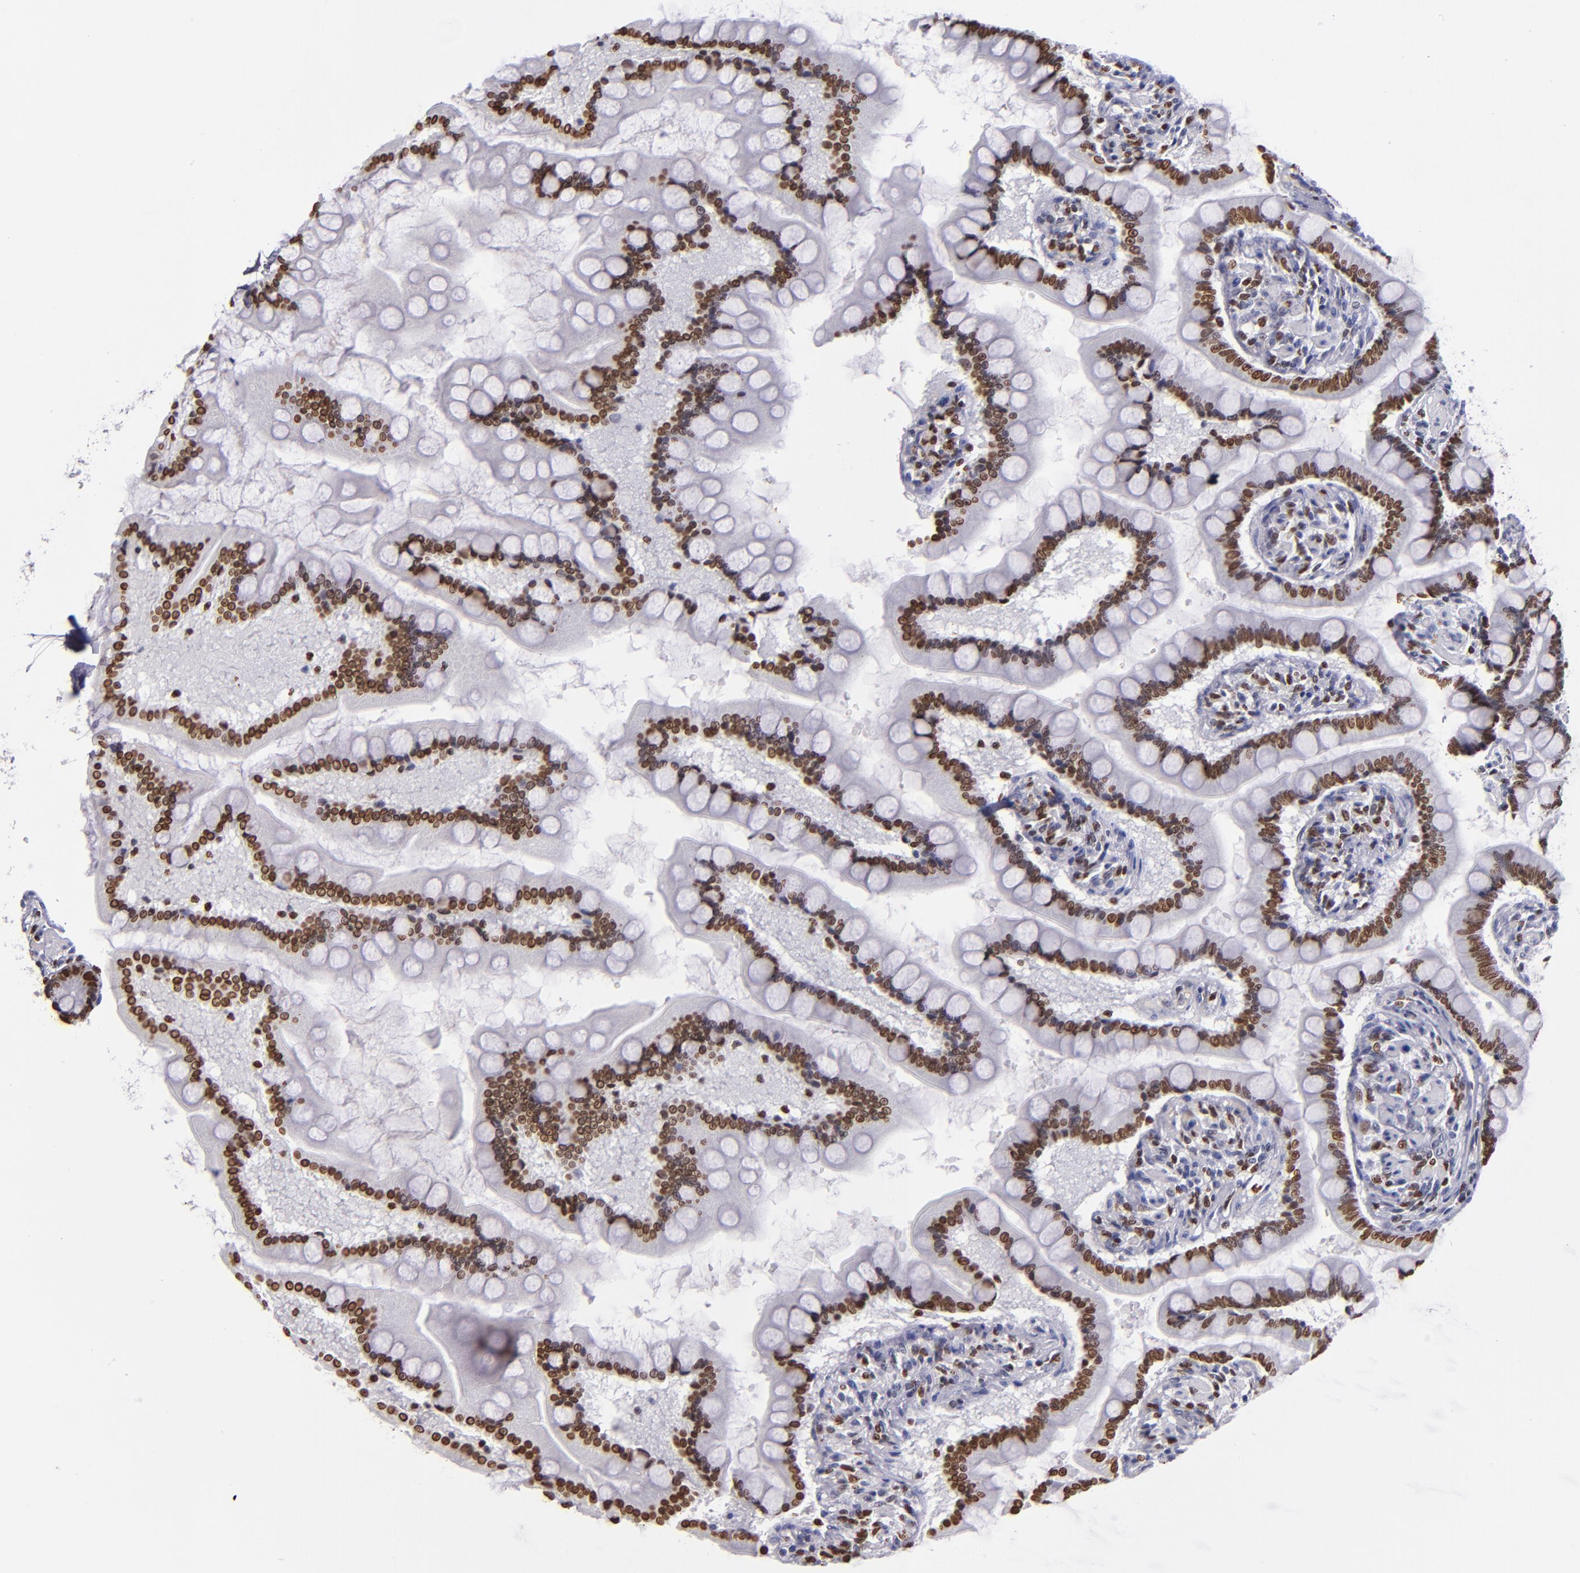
{"staining": {"intensity": "strong", "quantity": ">75%", "location": "nuclear"}, "tissue": "small intestine", "cell_type": "Glandular cells", "image_type": "normal", "snomed": [{"axis": "morphology", "description": "Normal tissue, NOS"}, {"axis": "topography", "description": "Small intestine"}], "caption": "Immunohistochemistry (IHC) histopathology image of benign small intestine stained for a protein (brown), which shows high levels of strong nuclear positivity in approximately >75% of glandular cells.", "gene": "CDKL5", "patient": {"sex": "male", "age": 41}}